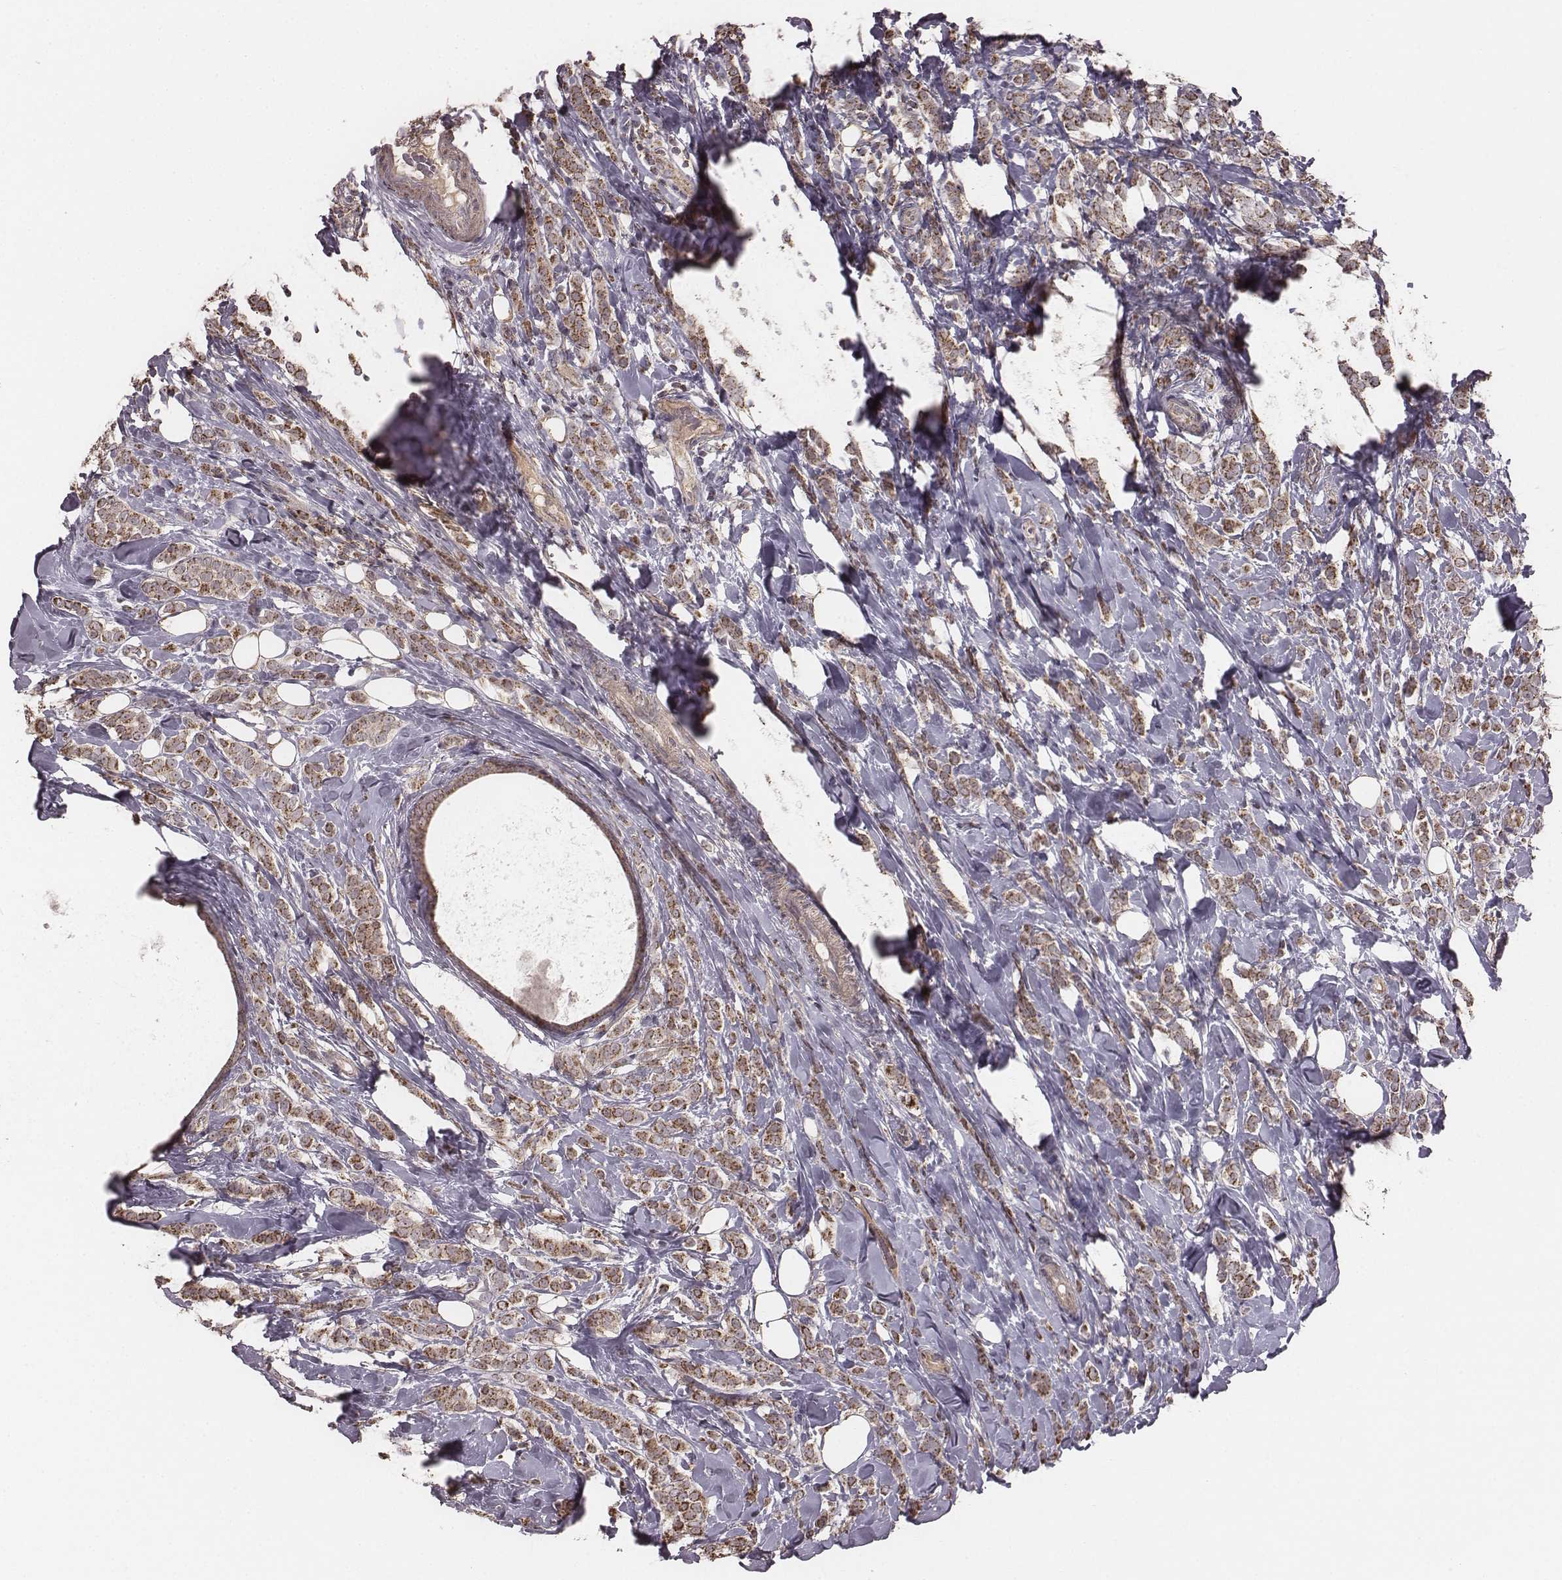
{"staining": {"intensity": "strong", "quantity": ">75%", "location": "cytoplasmic/membranous"}, "tissue": "breast cancer", "cell_type": "Tumor cells", "image_type": "cancer", "snomed": [{"axis": "morphology", "description": "Lobular carcinoma"}, {"axis": "topography", "description": "Breast"}], "caption": "Breast cancer stained with a brown dye reveals strong cytoplasmic/membranous positive staining in approximately >75% of tumor cells.", "gene": "PDCD2L", "patient": {"sex": "female", "age": 49}}